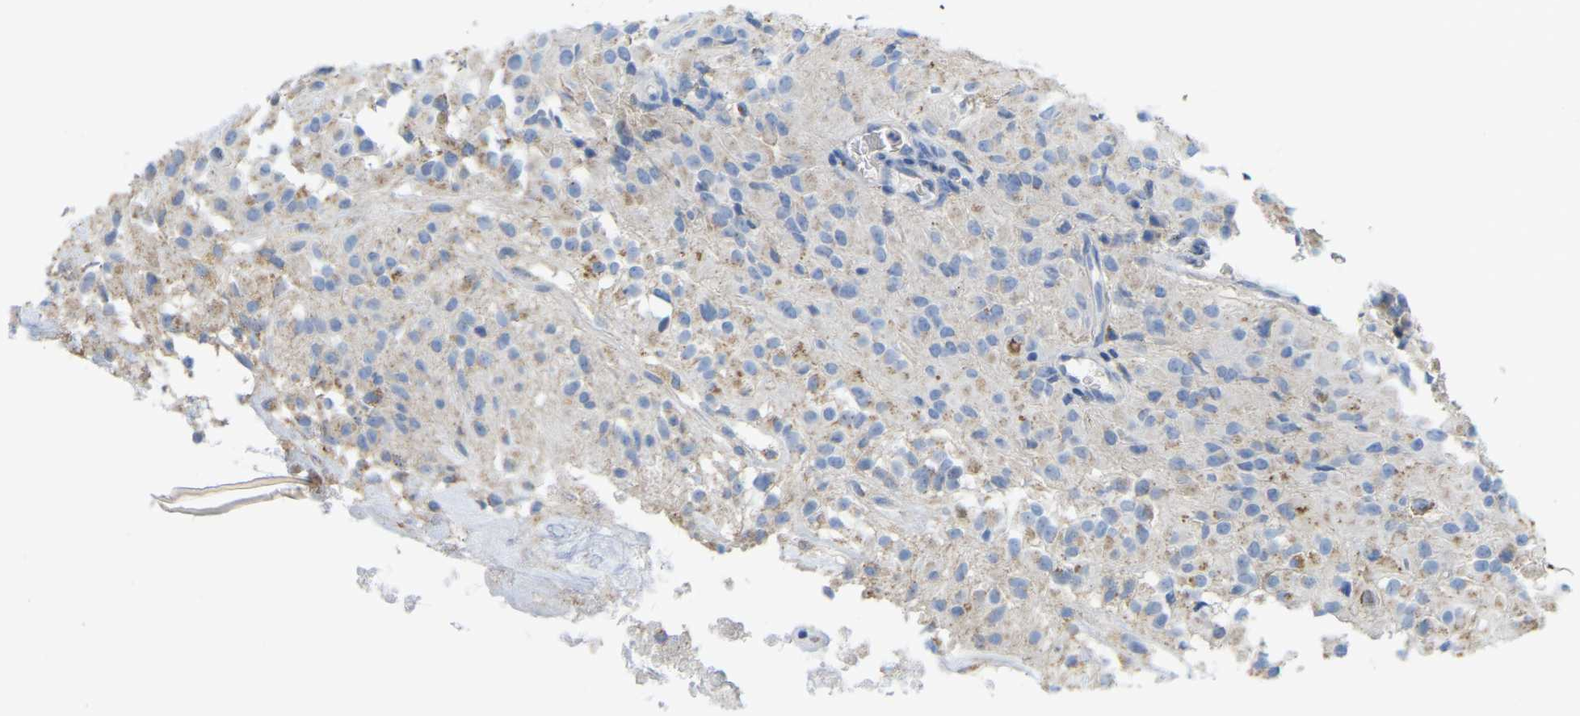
{"staining": {"intensity": "negative", "quantity": "none", "location": "none"}, "tissue": "glioma", "cell_type": "Tumor cells", "image_type": "cancer", "snomed": [{"axis": "morphology", "description": "Glioma, malignant, High grade"}, {"axis": "topography", "description": "Brain"}], "caption": "This is an immunohistochemistry (IHC) photomicrograph of malignant glioma (high-grade). There is no positivity in tumor cells.", "gene": "SERPINB5", "patient": {"sex": "female", "age": 59}}